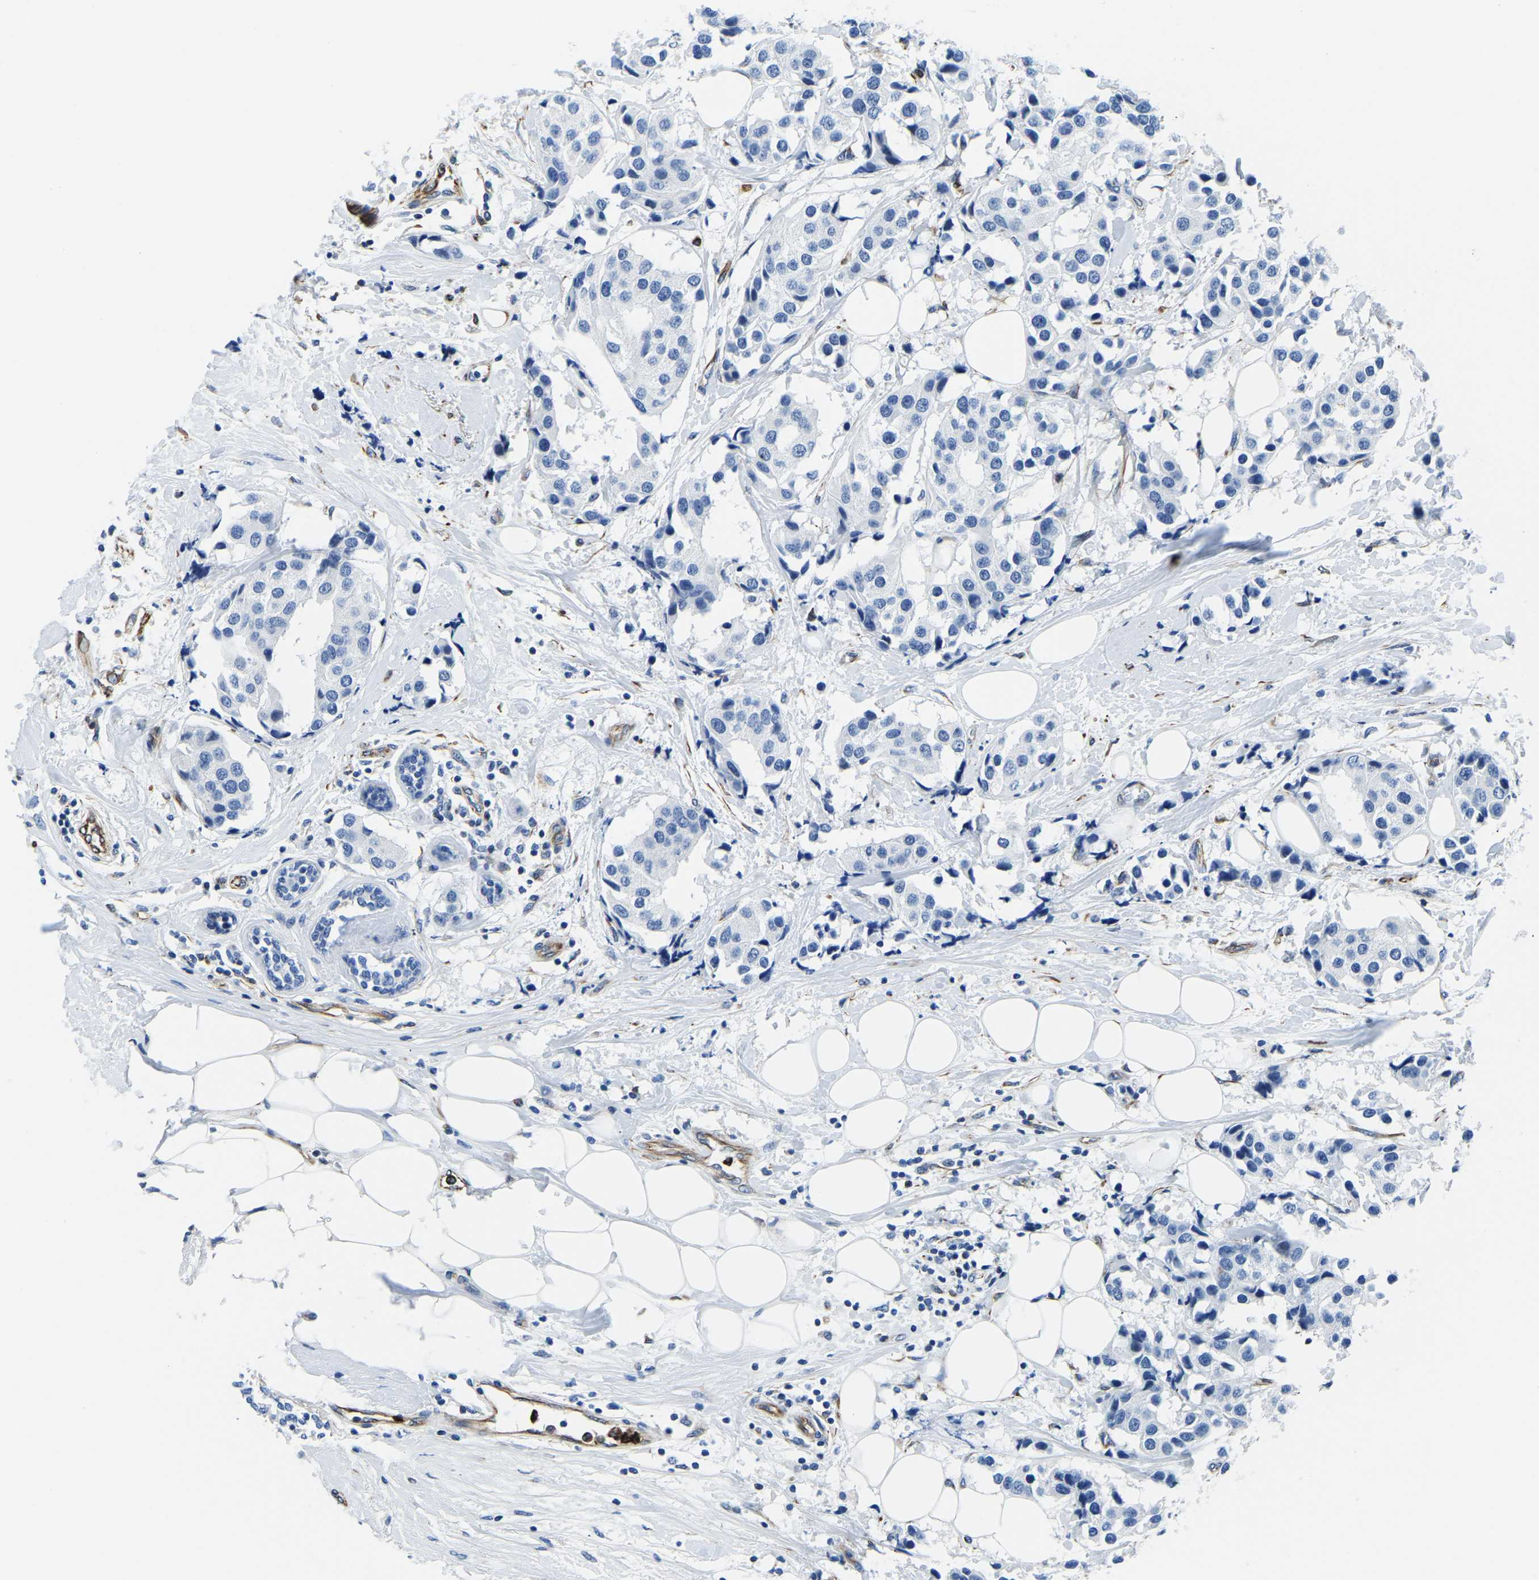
{"staining": {"intensity": "negative", "quantity": "none", "location": "none"}, "tissue": "breast cancer", "cell_type": "Tumor cells", "image_type": "cancer", "snomed": [{"axis": "morphology", "description": "Normal tissue, NOS"}, {"axis": "morphology", "description": "Duct carcinoma"}, {"axis": "topography", "description": "Breast"}], "caption": "Human invasive ductal carcinoma (breast) stained for a protein using immunohistochemistry (IHC) demonstrates no staining in tumor cells.", "gene": "MS4A3", "patient": {"sex": "female", "age": 39}}